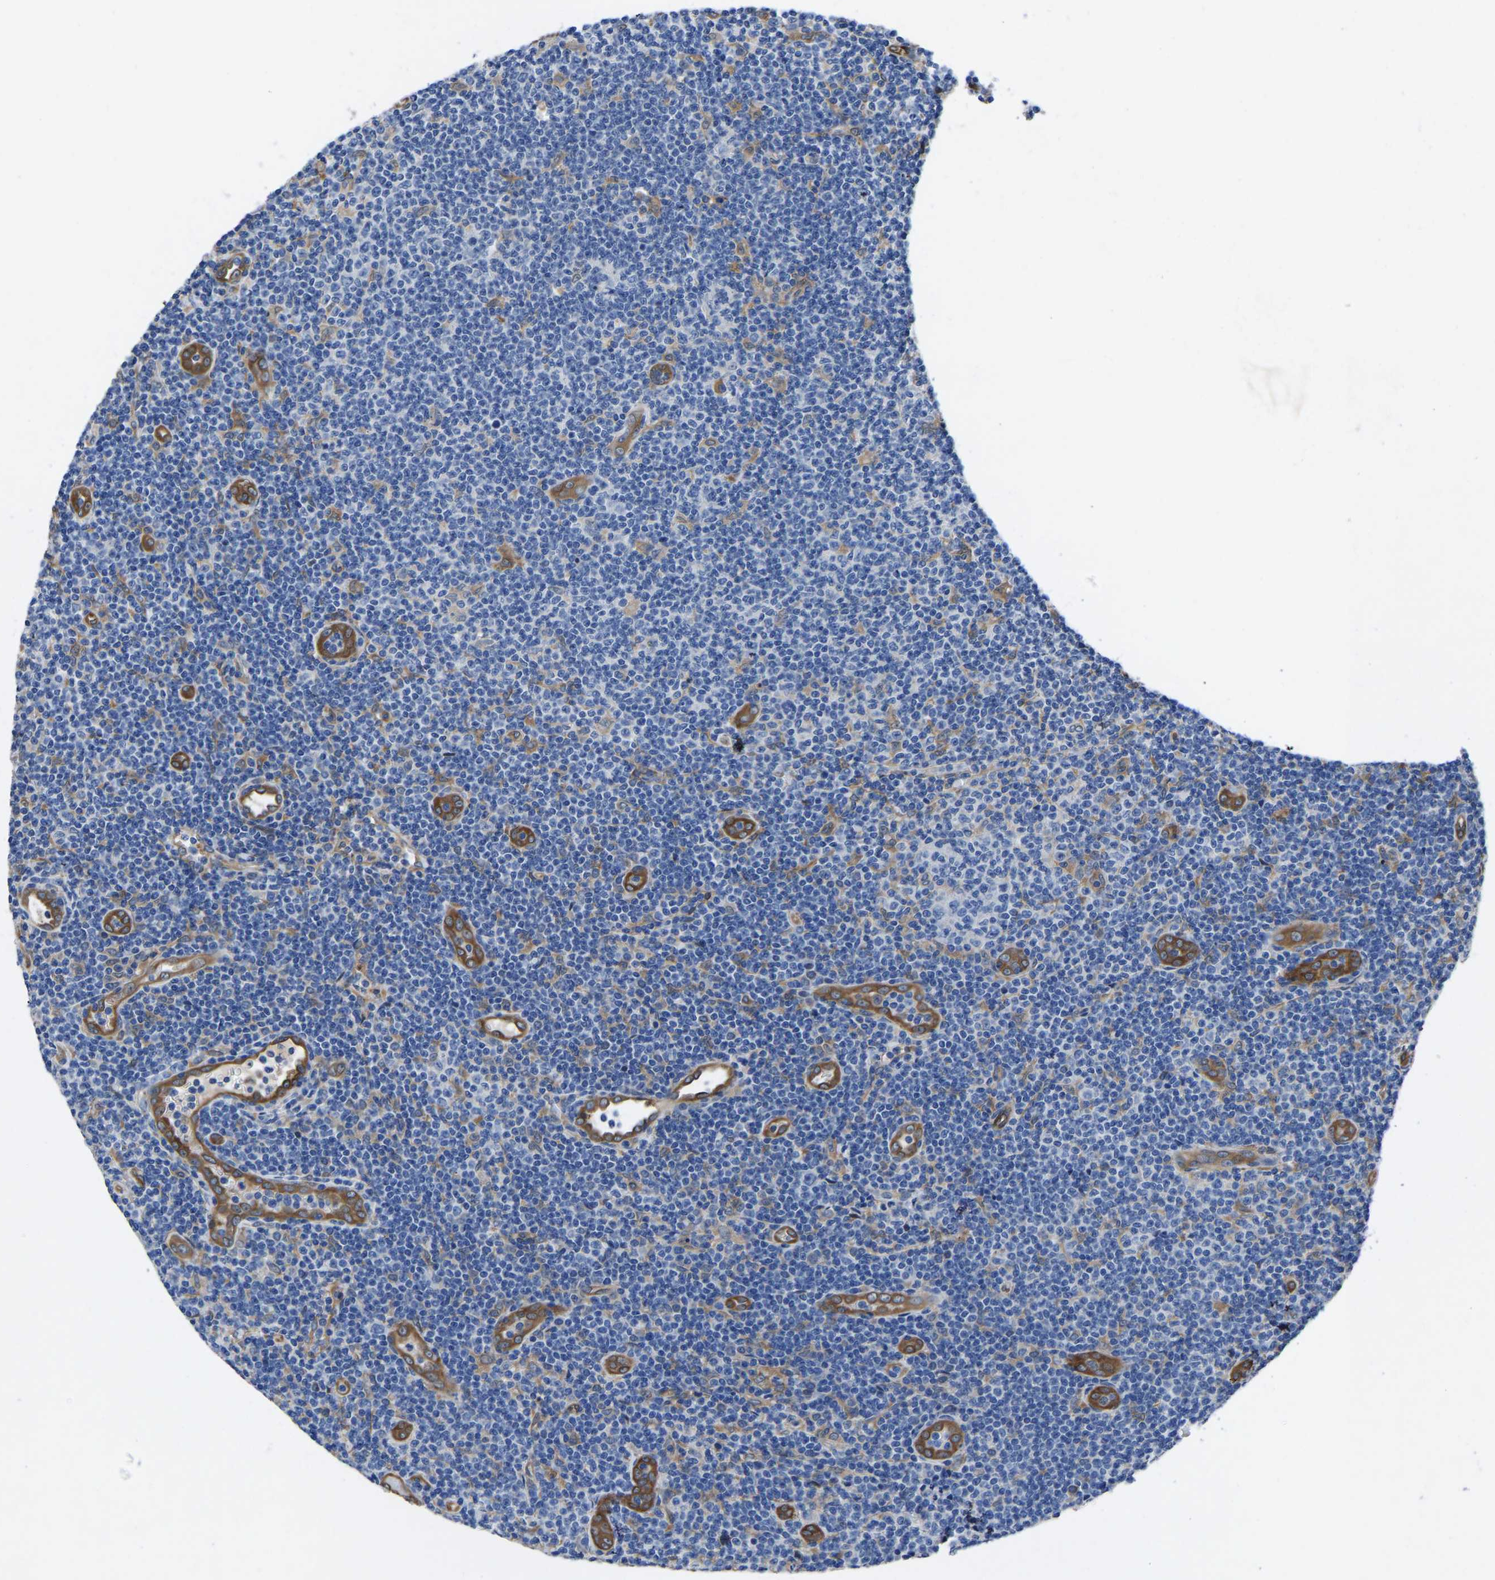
{"staining": {"intensity": "negative", "quantity": "none", "location": "none"}, "tissue": "lymphoma", "cell_type": "Tumor cells", "image_type": "cancer", "snomed": [{"axis": "morphology", "description": "Malignant lymphoma, non-Hodgkin's type, Low grade"}, {"axis": "topography", "description": "Lymph node"}], "caption": "Tumor cells are negative for protein expression in human low-grade malignant lymphoma, non-Hodgkin's type.", "gene": "ATG2B", "patient": {"sex": "male", "age": 83}}